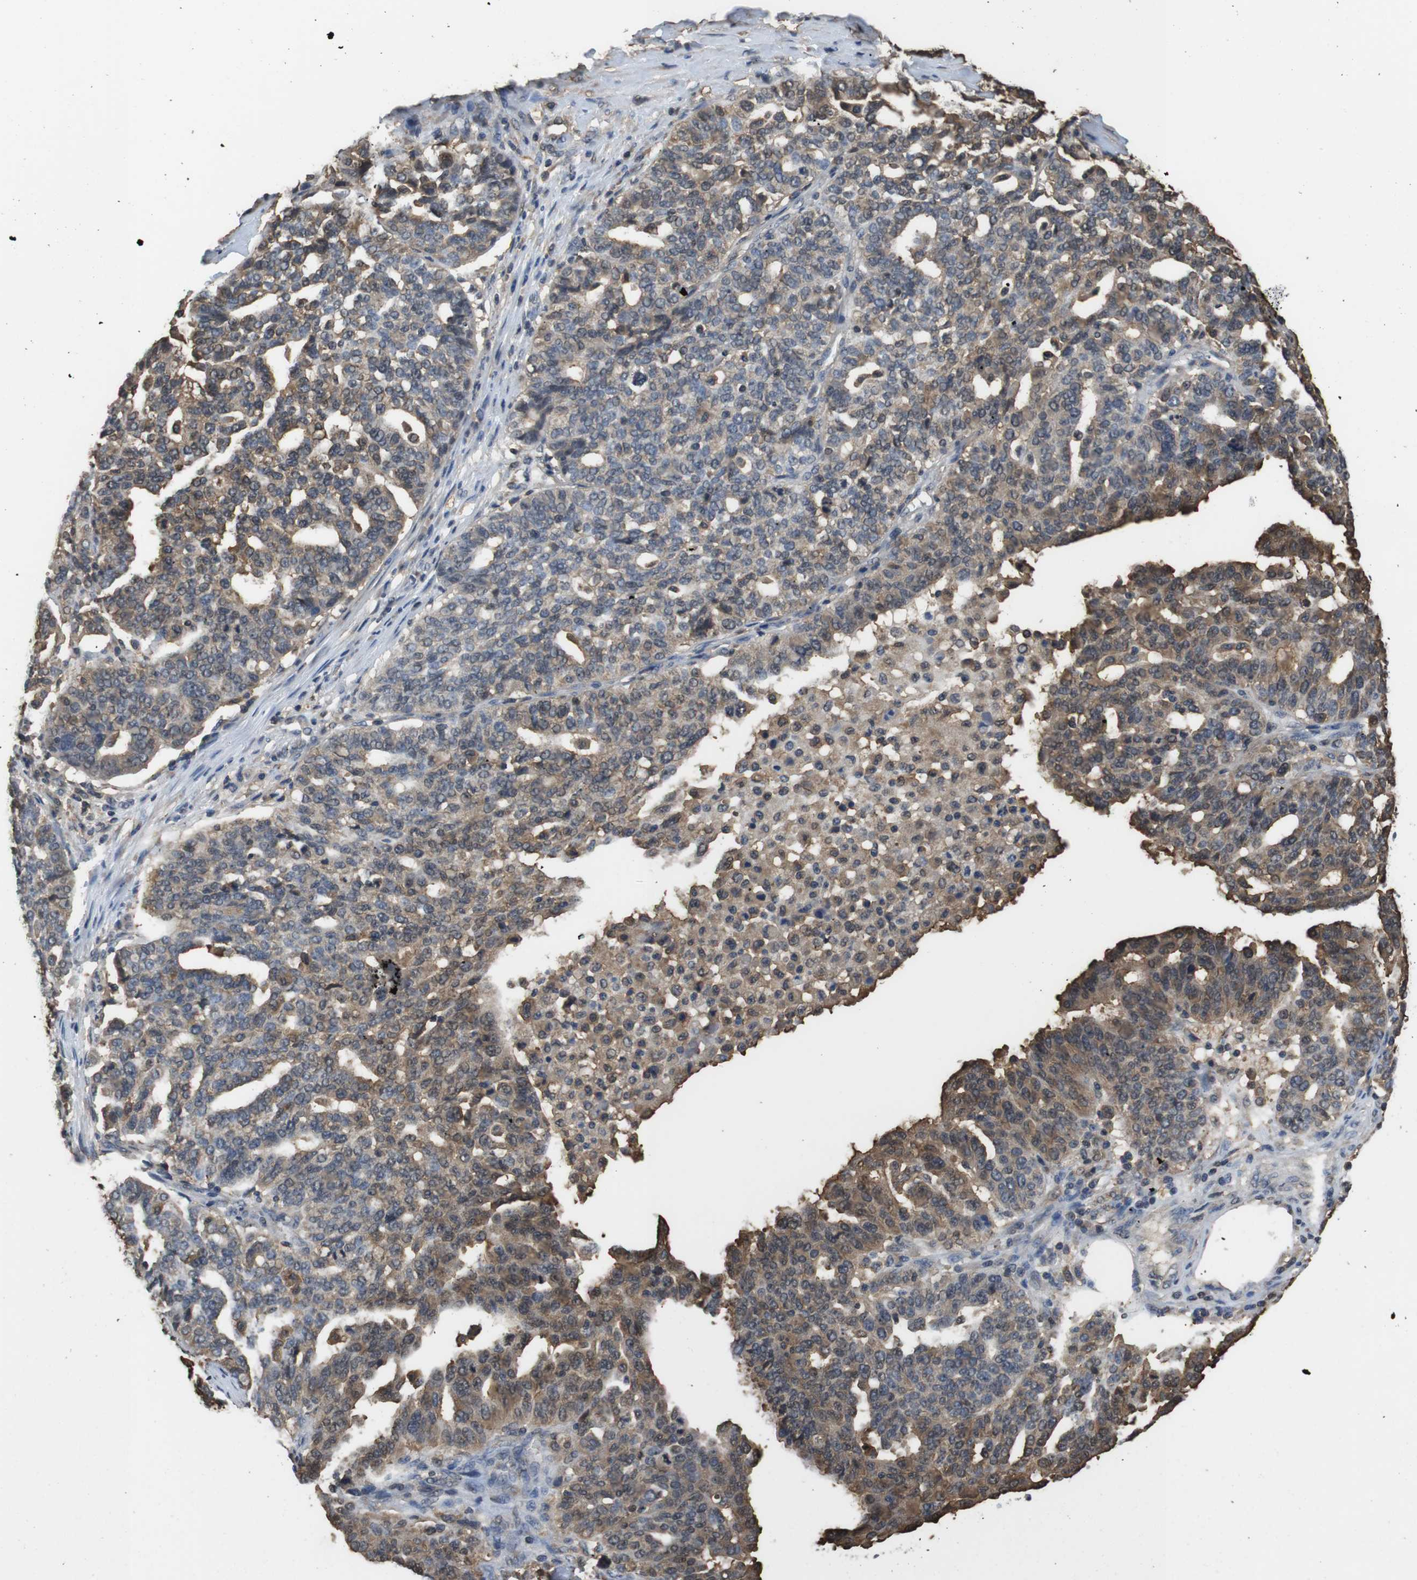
{"staining": {"intensity": "moderate", "quantity": ">75%", "location": "cytoplasmic/membranous"}, "tissue": "ovarian cancer", "cell_type": "Tumor cells", "image_type": "cancer", "snomed": [{"axis": "morphology", "description": "Cystadenocarcinoma, serous, NOS"}, {"axis": "topography", "description": "Ovary"}], "caption": "An image of human ovarian cancer stained for a protein reveals moderate cytoplasmic/membranous brown staining in tumor cells.", "gene": "LDHA", "patient": {"sex": "female", "age": 59}}